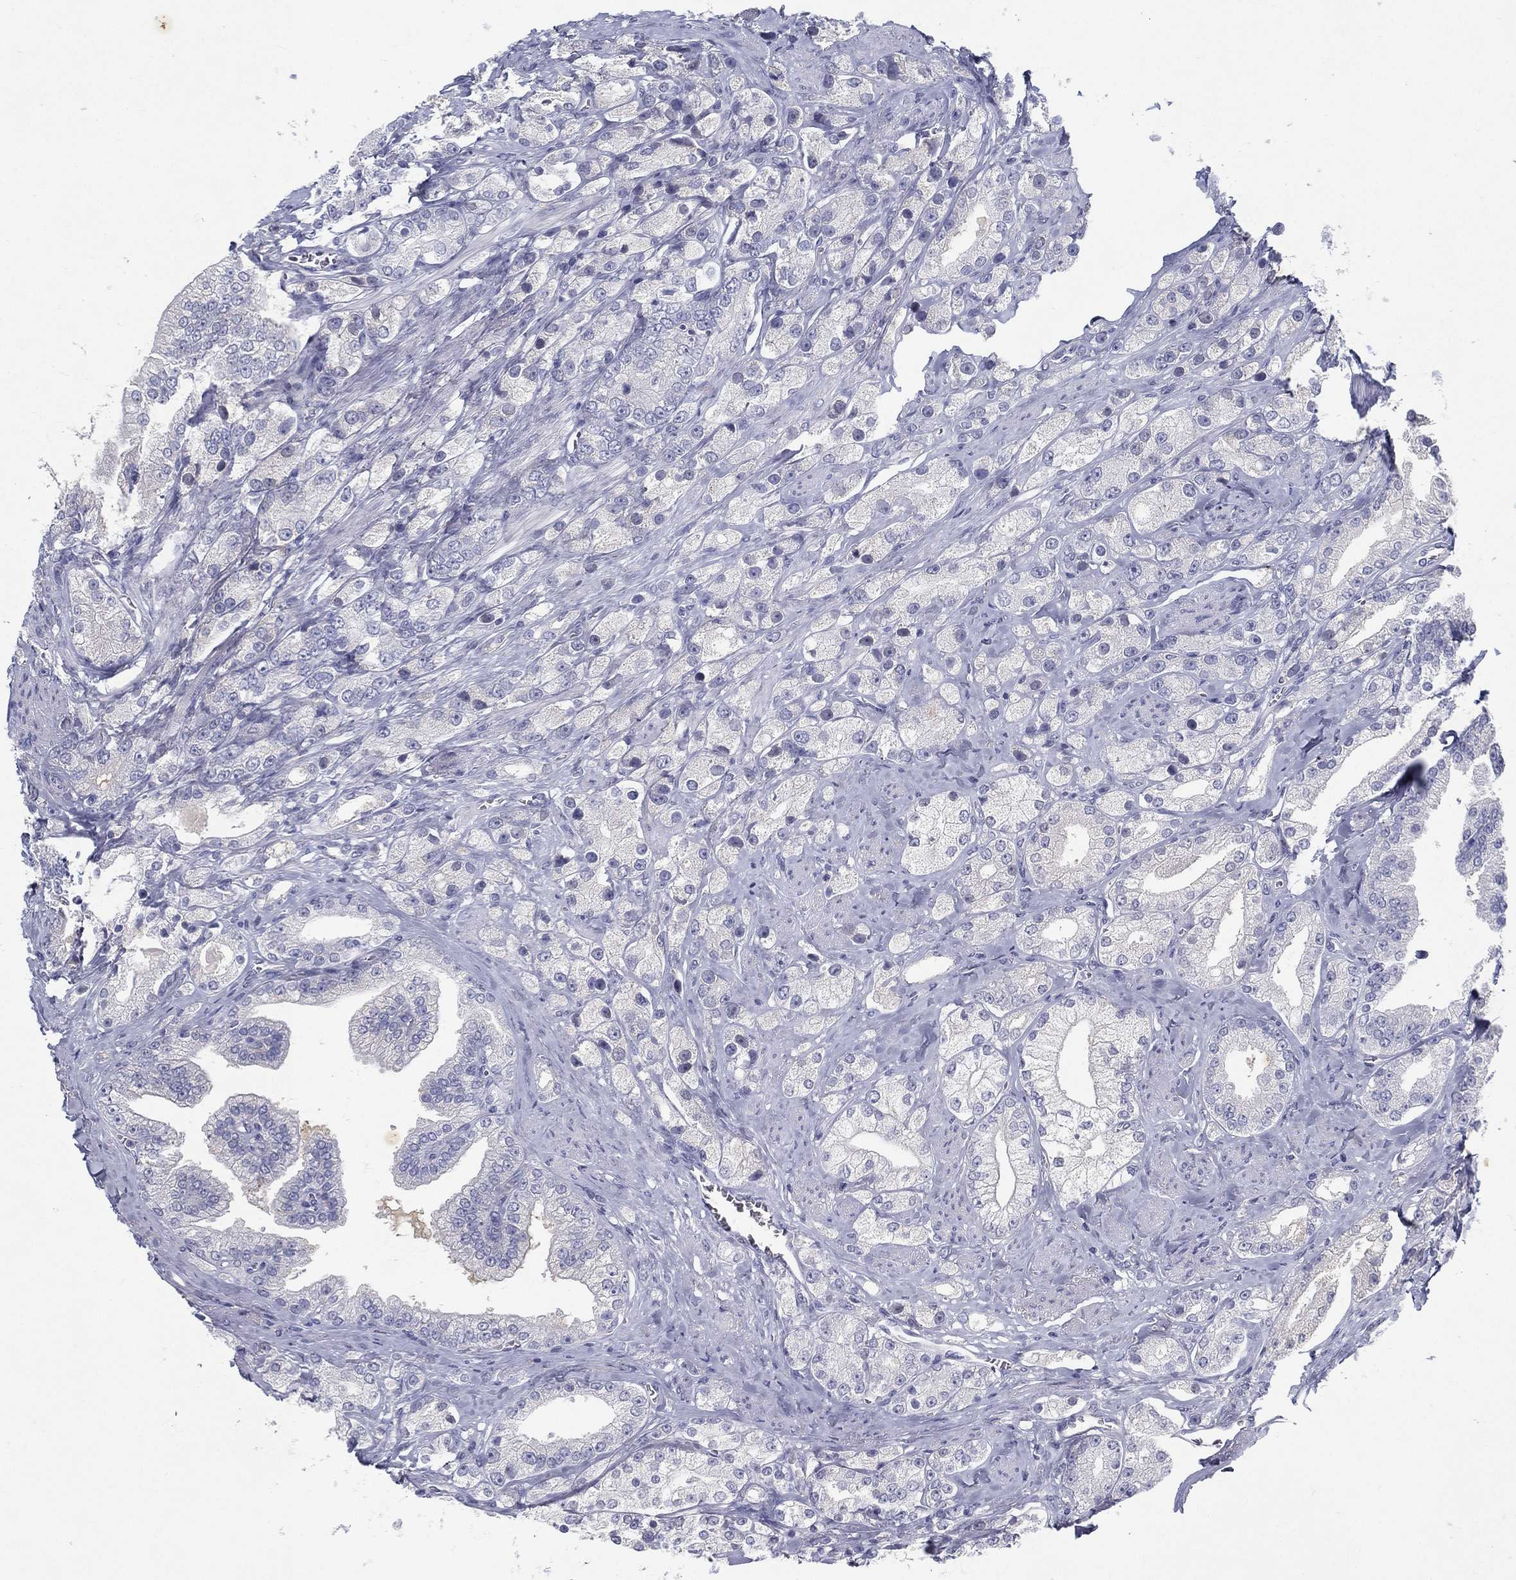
{"staining": {"intensity": "negative", "quantity": "none", "location": "none"}, "tissue": "prostate cancer", "cell_type": "Tumor cells", "image_type": "cancer", "snomed": [{"axis": "morphology", "description": "Adenocarcinoma, NOS"}, {"axis": "topography", "description": "Prostate and seminal vesicle, NOS"}, {"axis": "topography", "description": "Prostate"}], "caption": "Human adenocarcinoma (prostate) stained for a protein using immunohistochemistry demonstrates no positivity in tumor cells.", "gene": "RGS13", "patient": {"sex": "male", "age": 67}}